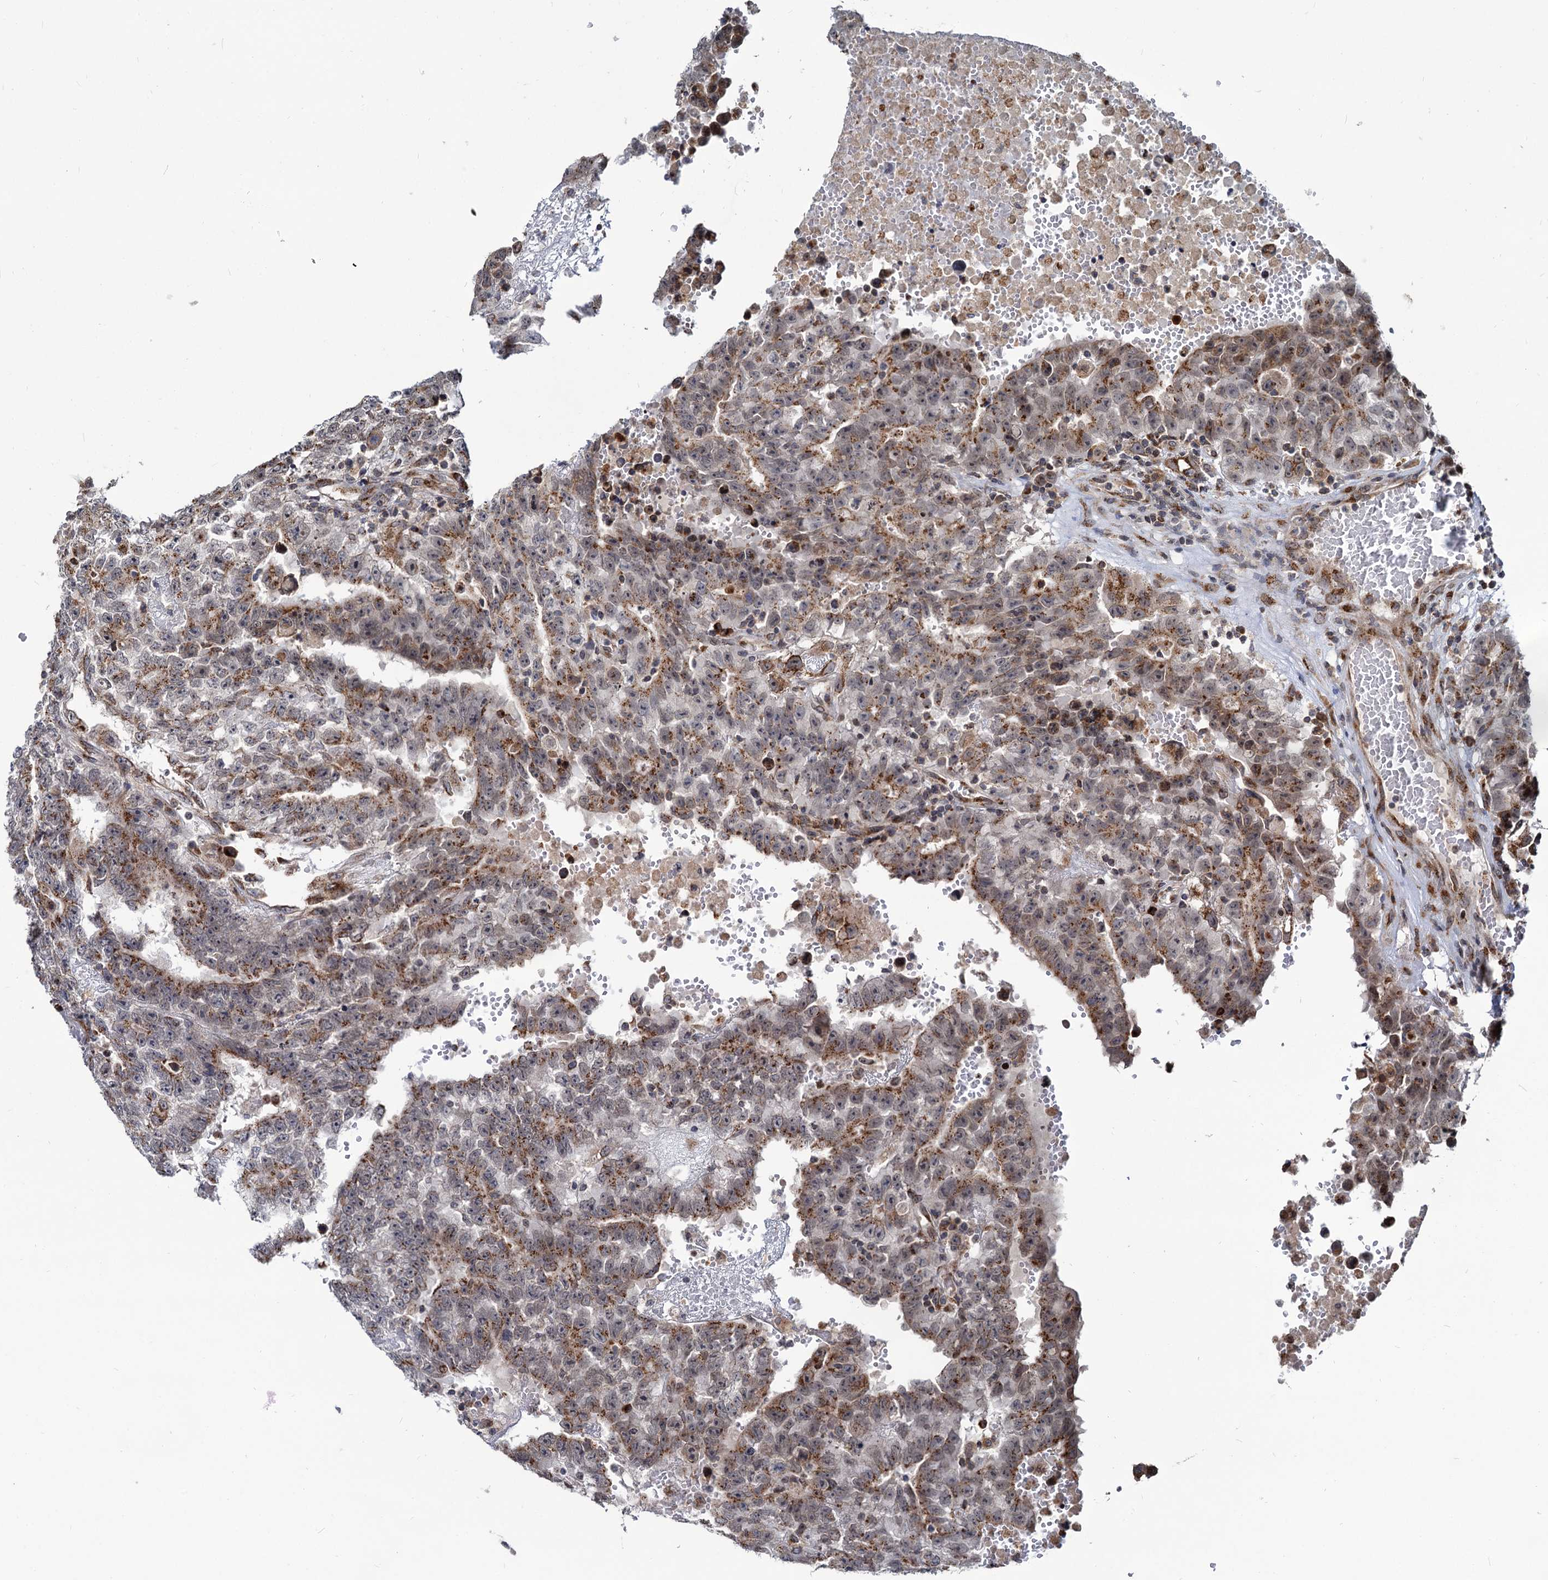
{"staining": {"intensity": "moderate", "quantity": "25%-75%", "location": "cytoplasmic/membranous,nuclear"}, "tissue": "testis cancer", "cell_type": "Tumor cells", "image_type": "cancer", "snomed": [{"axis": "morphology", "description": "Carcinoma, Embryonal, NOS"}, {"axis": "topography", "description": "Testis"}], "caption": "A micrograph of human testis cancer (embryonal carcinoma) stained for a protein reveals moderate cytoplasmic/membranous and nuclear brown staining in tumor cells. The staining is performed using DAB (3,3'-diaminobenzidine) brown chromogen to label protein expression. The nuclei are counter-stained blue using hematoxylin.", "gene": "SAAL1", "patient": {"sex": "male", "age": 25}}